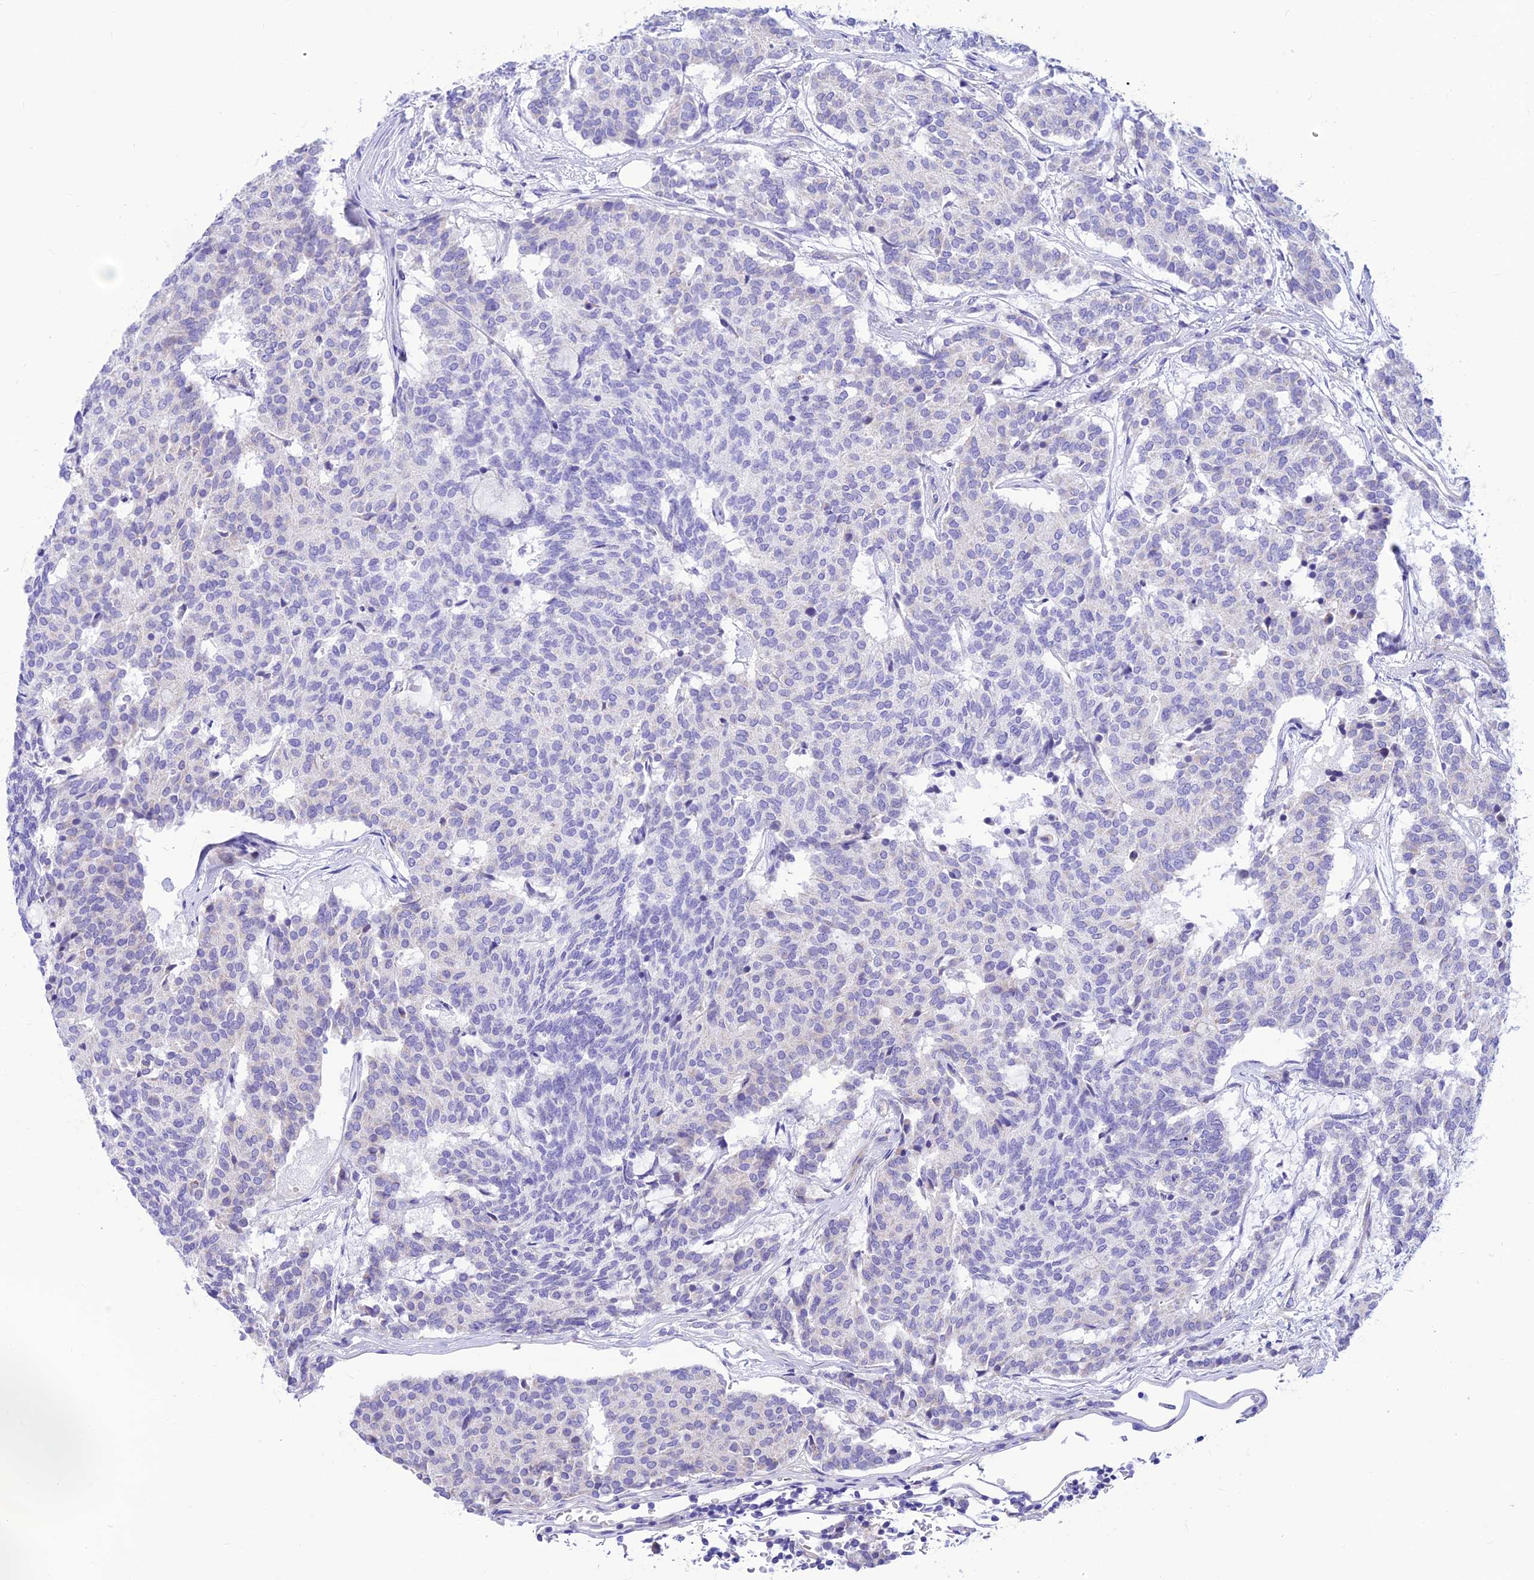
{"staining": {"intensity": "negative", "quantity": "none", "location": "none"}, "tissue": "carcinoid", "cell_type": "Tumor cells", "image_type": "cancer", "snomed": [{"axis": "morphology", "description": "Carcinoid, malignant, NOS"}, {"axis": "topography", "description": "Pancreas"}], "caption": "High magnification brightfield microscopy of carcinoid stained with DAB (brown) and counterstained with hematoxylin (blue): tumor cells show no significant positivity. (Brightfield microscopy of DAB immunohistochemistry (IHC) at high magnification).", "gene": "FAM186B", "patient": {"sex": "female", "age": 54}}